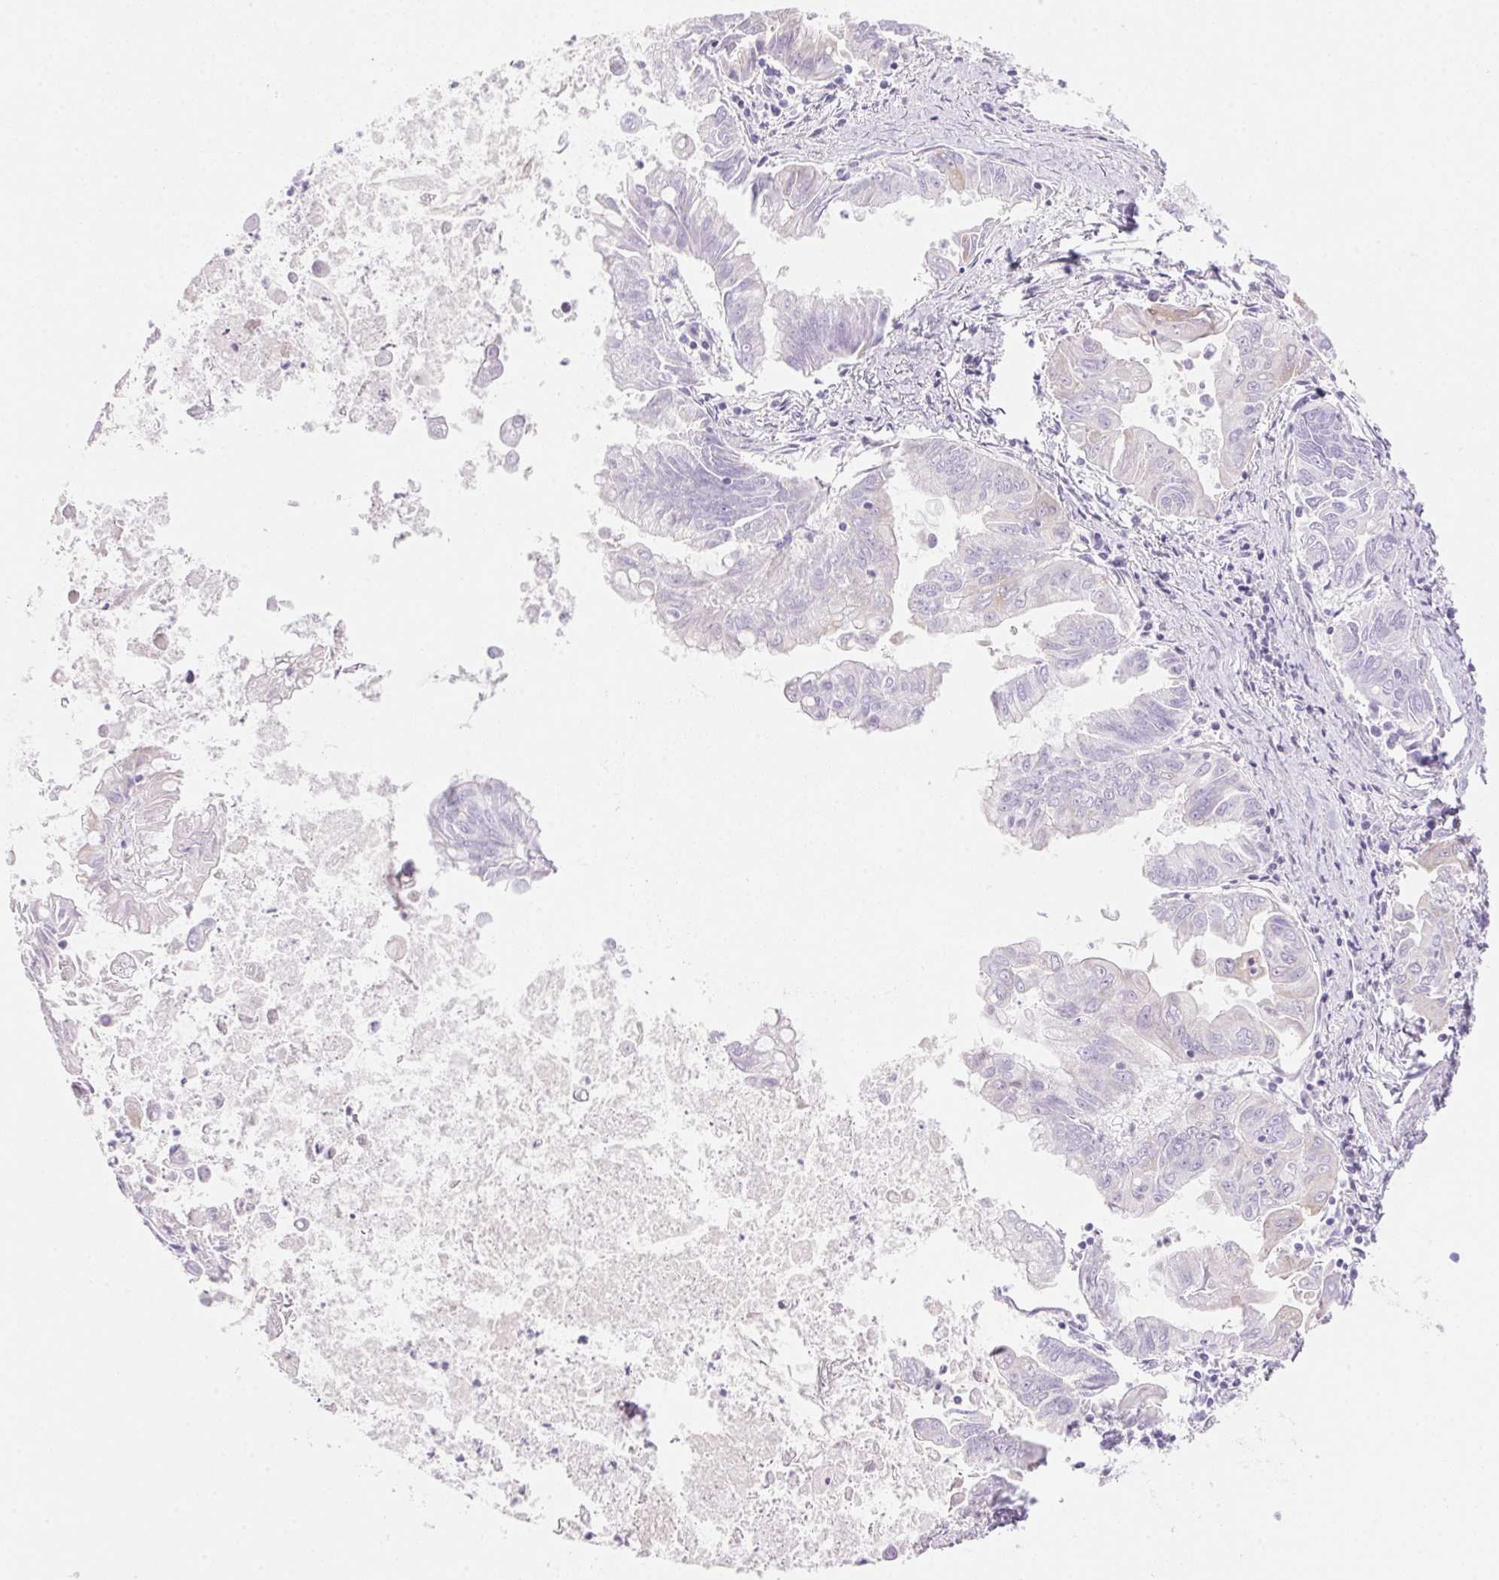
{"staining": {"intensity": "negative", "quantity": "none", "location": "none"}, "tissue": "stomach cancer", "cell_type": "Tumor cells", "image_type": "cancer", "snomed": [{"axis": "morphology", "description": "Adenocarcinoma, NOS"}, {"axis": "topography", "description": "Stomach, upper"}], "caption": "Protein analysis of stomach adenocarcinoma shows no significant staining in tumor cells.", "gene": "DHCR24", "patient": {"sex": "male", "age": 80}}